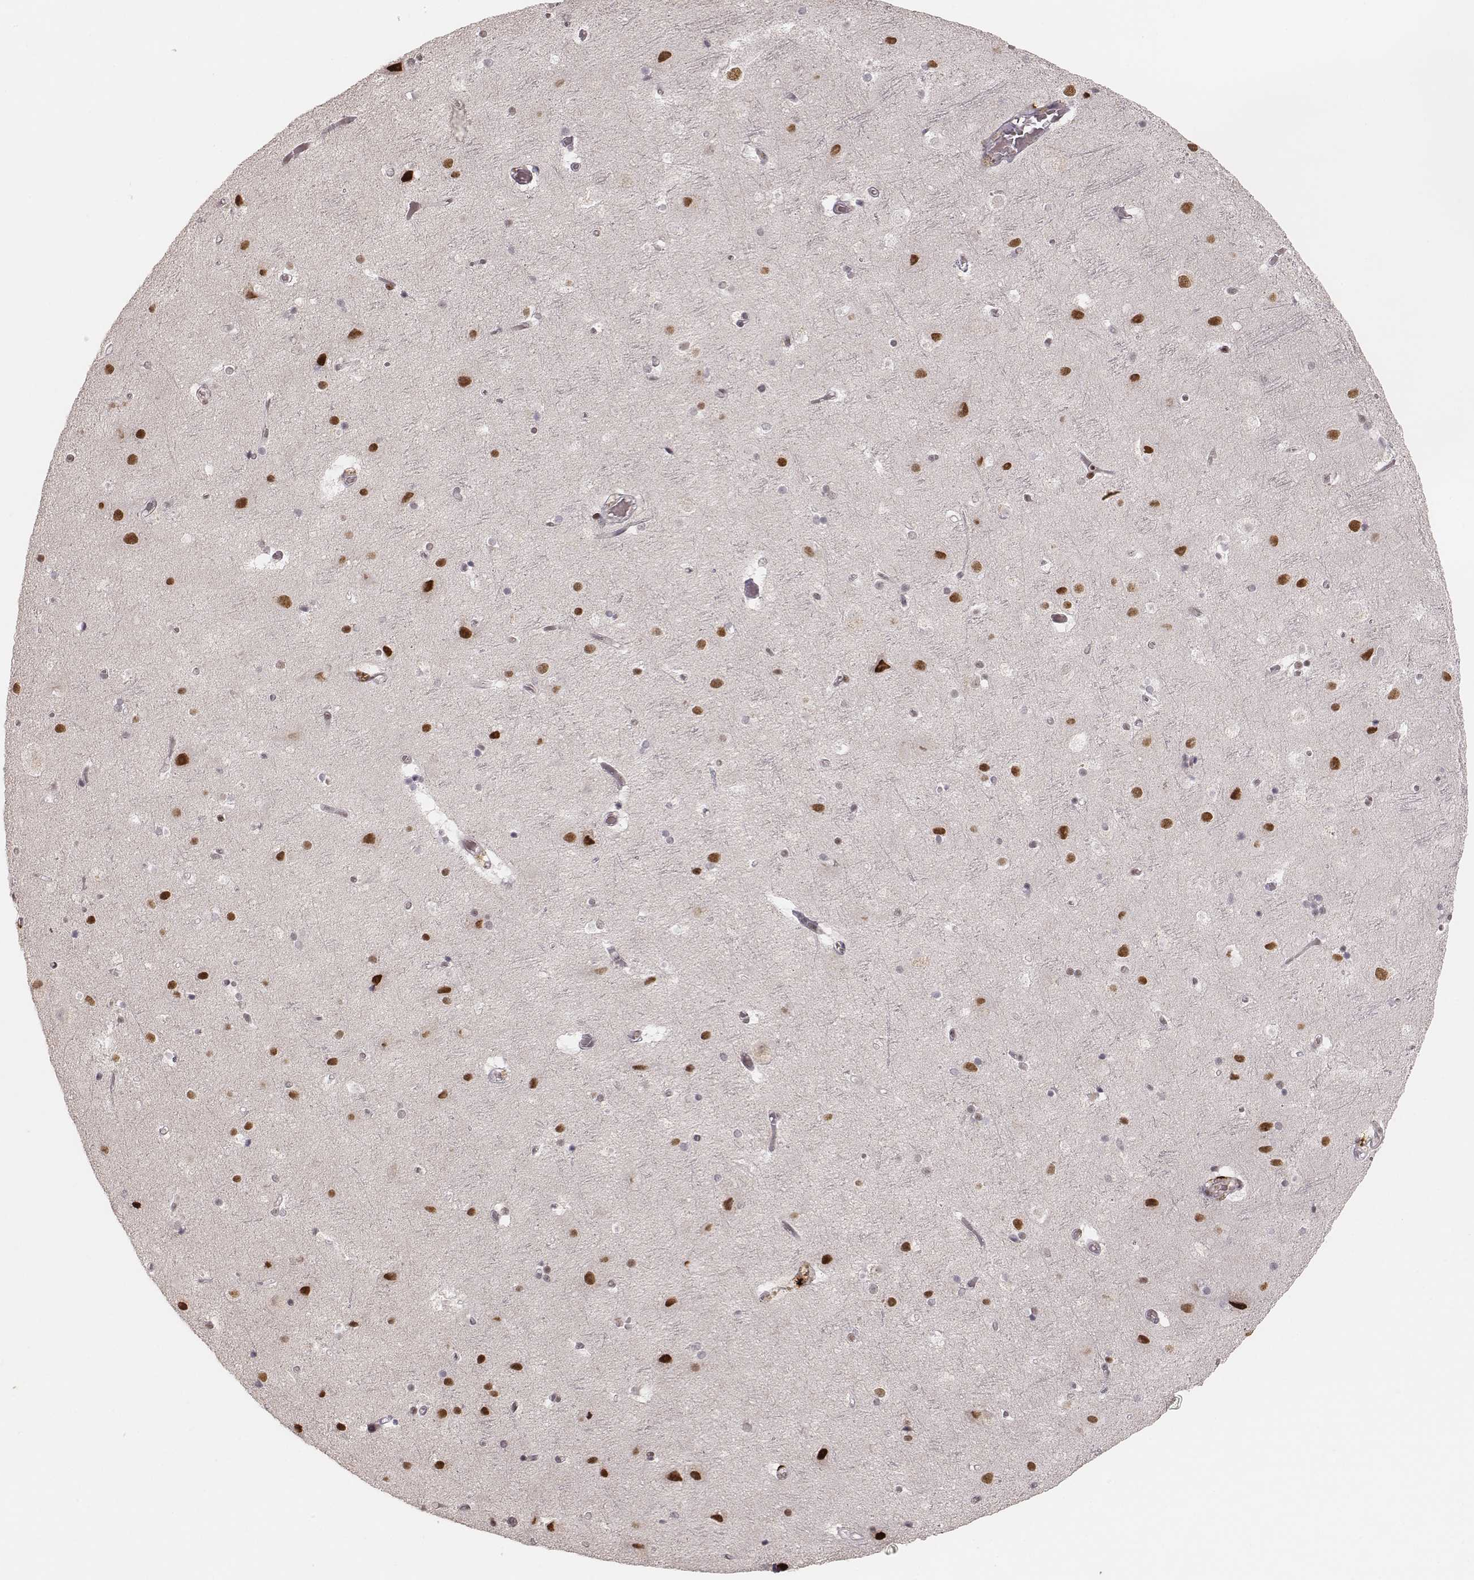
{"staining": {"intensity": "moderate", "quantity": "<25%", "location": "nuclear"}, "tissue": "cerebral cortex", "cell_type": "Endothelial cells", "image_type": "normal", "snomed": [{"axis": "morphology", "description": "Normal tissue, NOS"}, {"axis": "topography", "description": "Cerebral cortex"}], "caption": "The image demonstrates staining of benign cerebral cortex, revealing moderate nuclear protein staining (brown color) within endothelial cells. Using DAB (brown) and hematoxylin (blue) stains, captured at high magnification using brightfield microscopy.", "gene": "HNRNPC", "patient": {"sex": "female", "age": 52}}